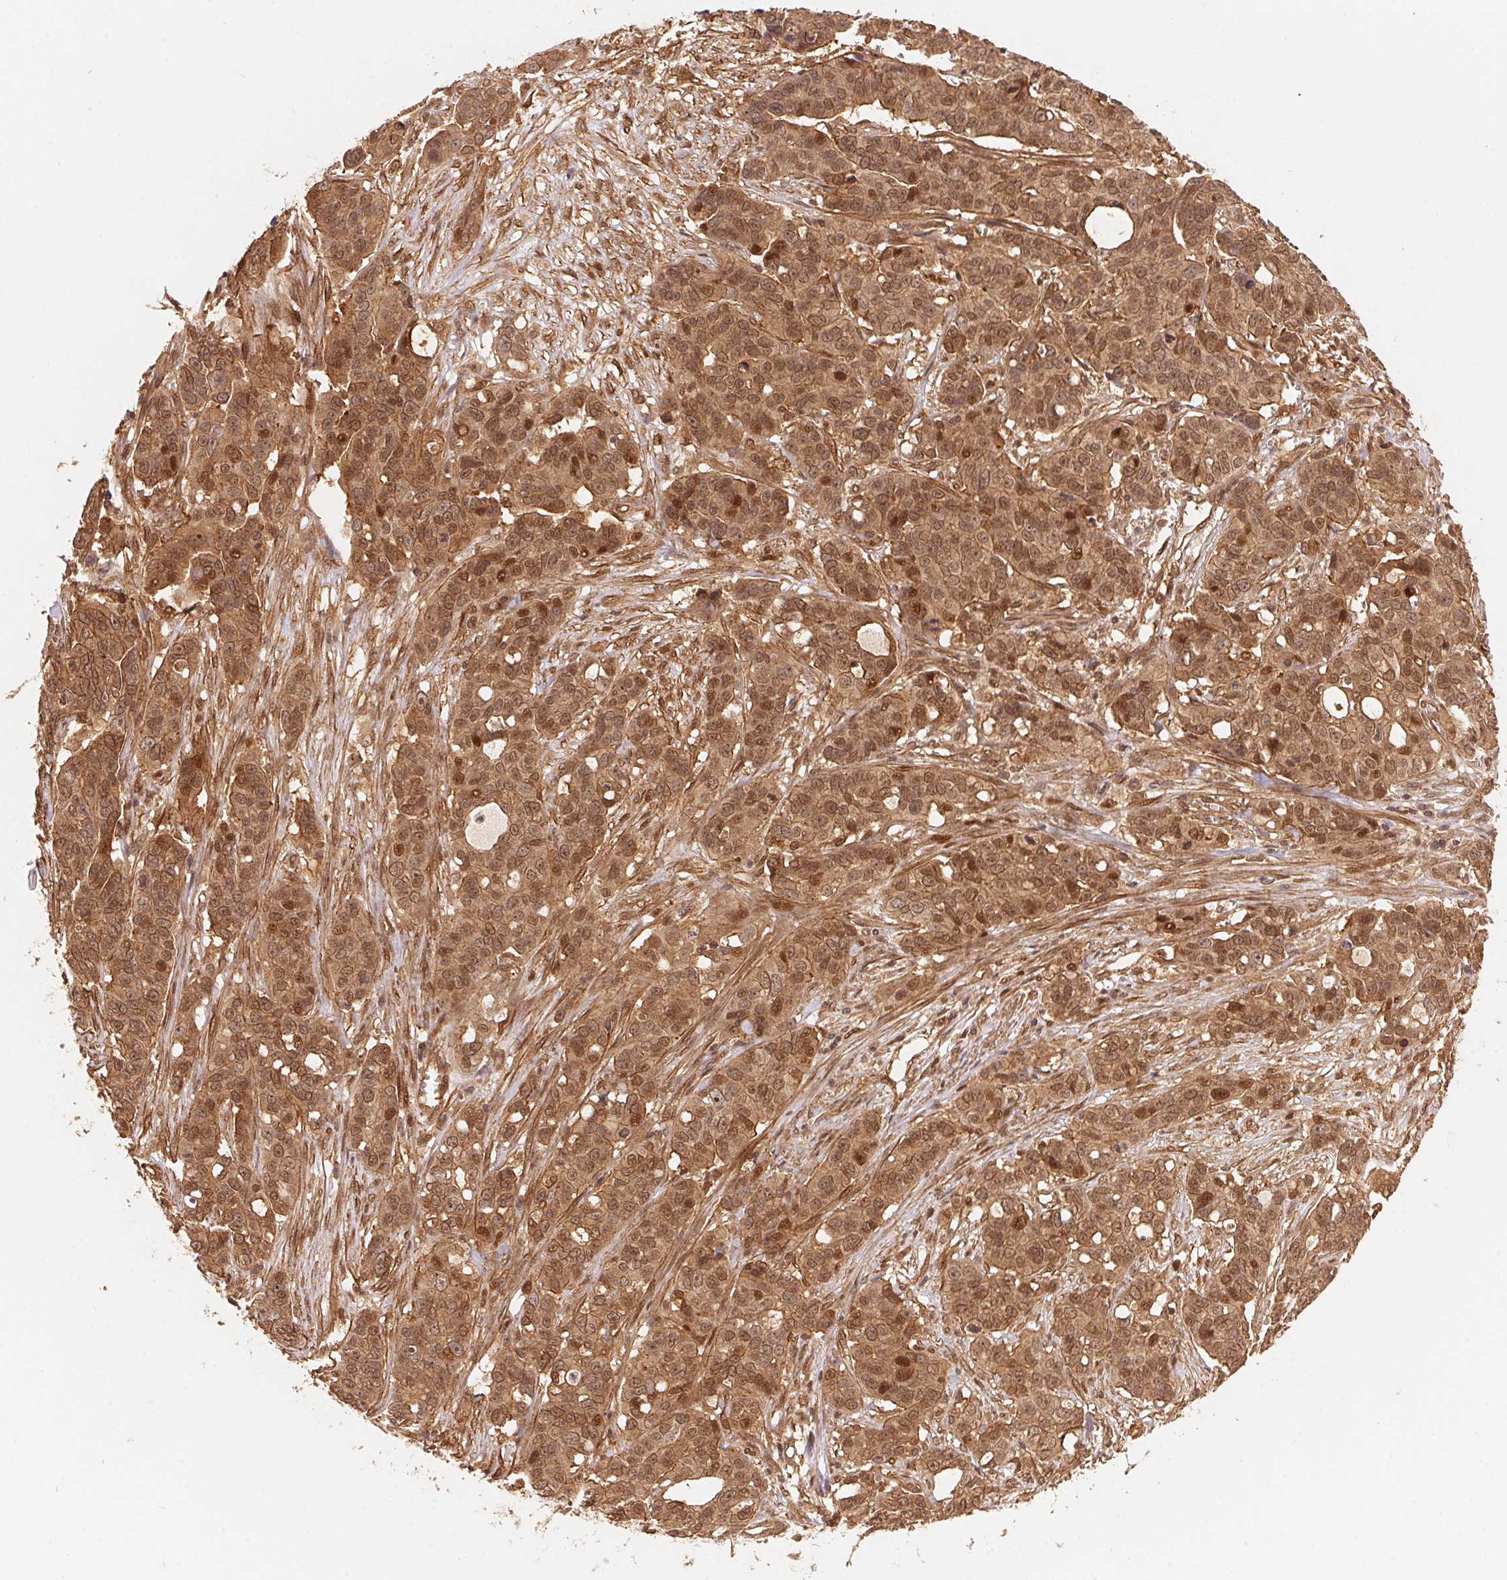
{"staining": {"intensity": "moderate", "quantity": ">75%", "location": "cytoplasmic/membranous,nuclear"}, "tissue": "ovarian cancer", "cell_type": "Tumor cells", "image_type": "cancer", "snomed": [{"axis": "morphology", "description": "Carcinoma, endometroid"}, {"axis": "topography", "description": "Ovary"}], "caption": "Moderate cytoplasmic/membranous and nuclear protein expression is seen in about >75% of tumor cells in ovarian endometroid carcinoma.", "gene": "TNIP2", "patient": {"sex": "female", "age": 78}}